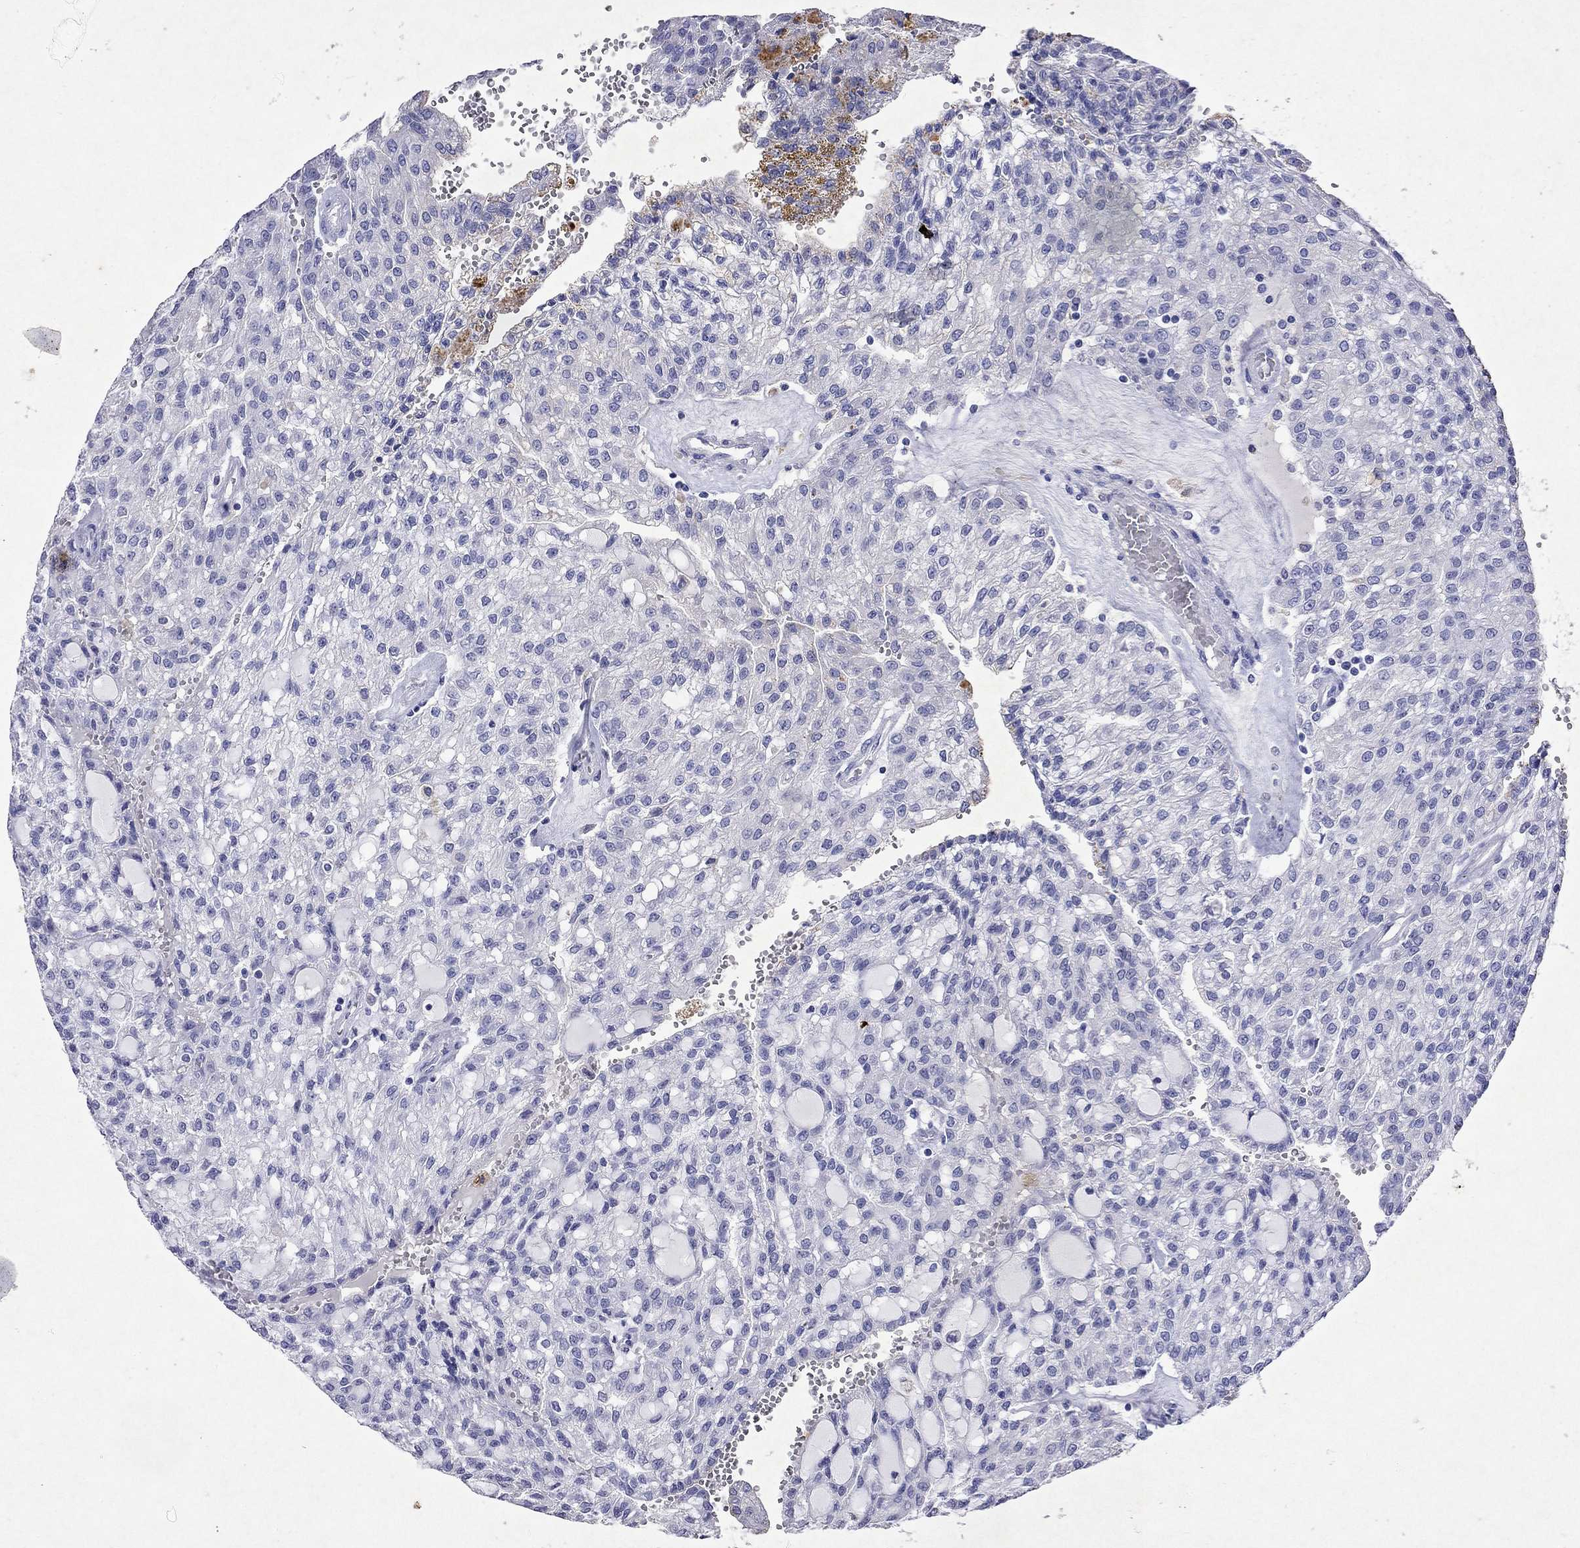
{"staining": {"intensity": "negative", "quantity": "none", "location": "none"}, "tissue": "renal cancer", "cell_type": "Tumor cells", "image_type": "cancer", "snomed": [{"axis": "morphology", "description": "Adenocarcinoma, NOS"}, {"axis": "topography", "description": "Kidney"}], "caption": "Protein analysis of renal cancer (adenocarcinoma) exhibits no significant expression in tumor cells. (IHC, brightfield microscopy, high magnification).", "gene": "ARMC12", "patient": {"sex": "male", "age": 63}}